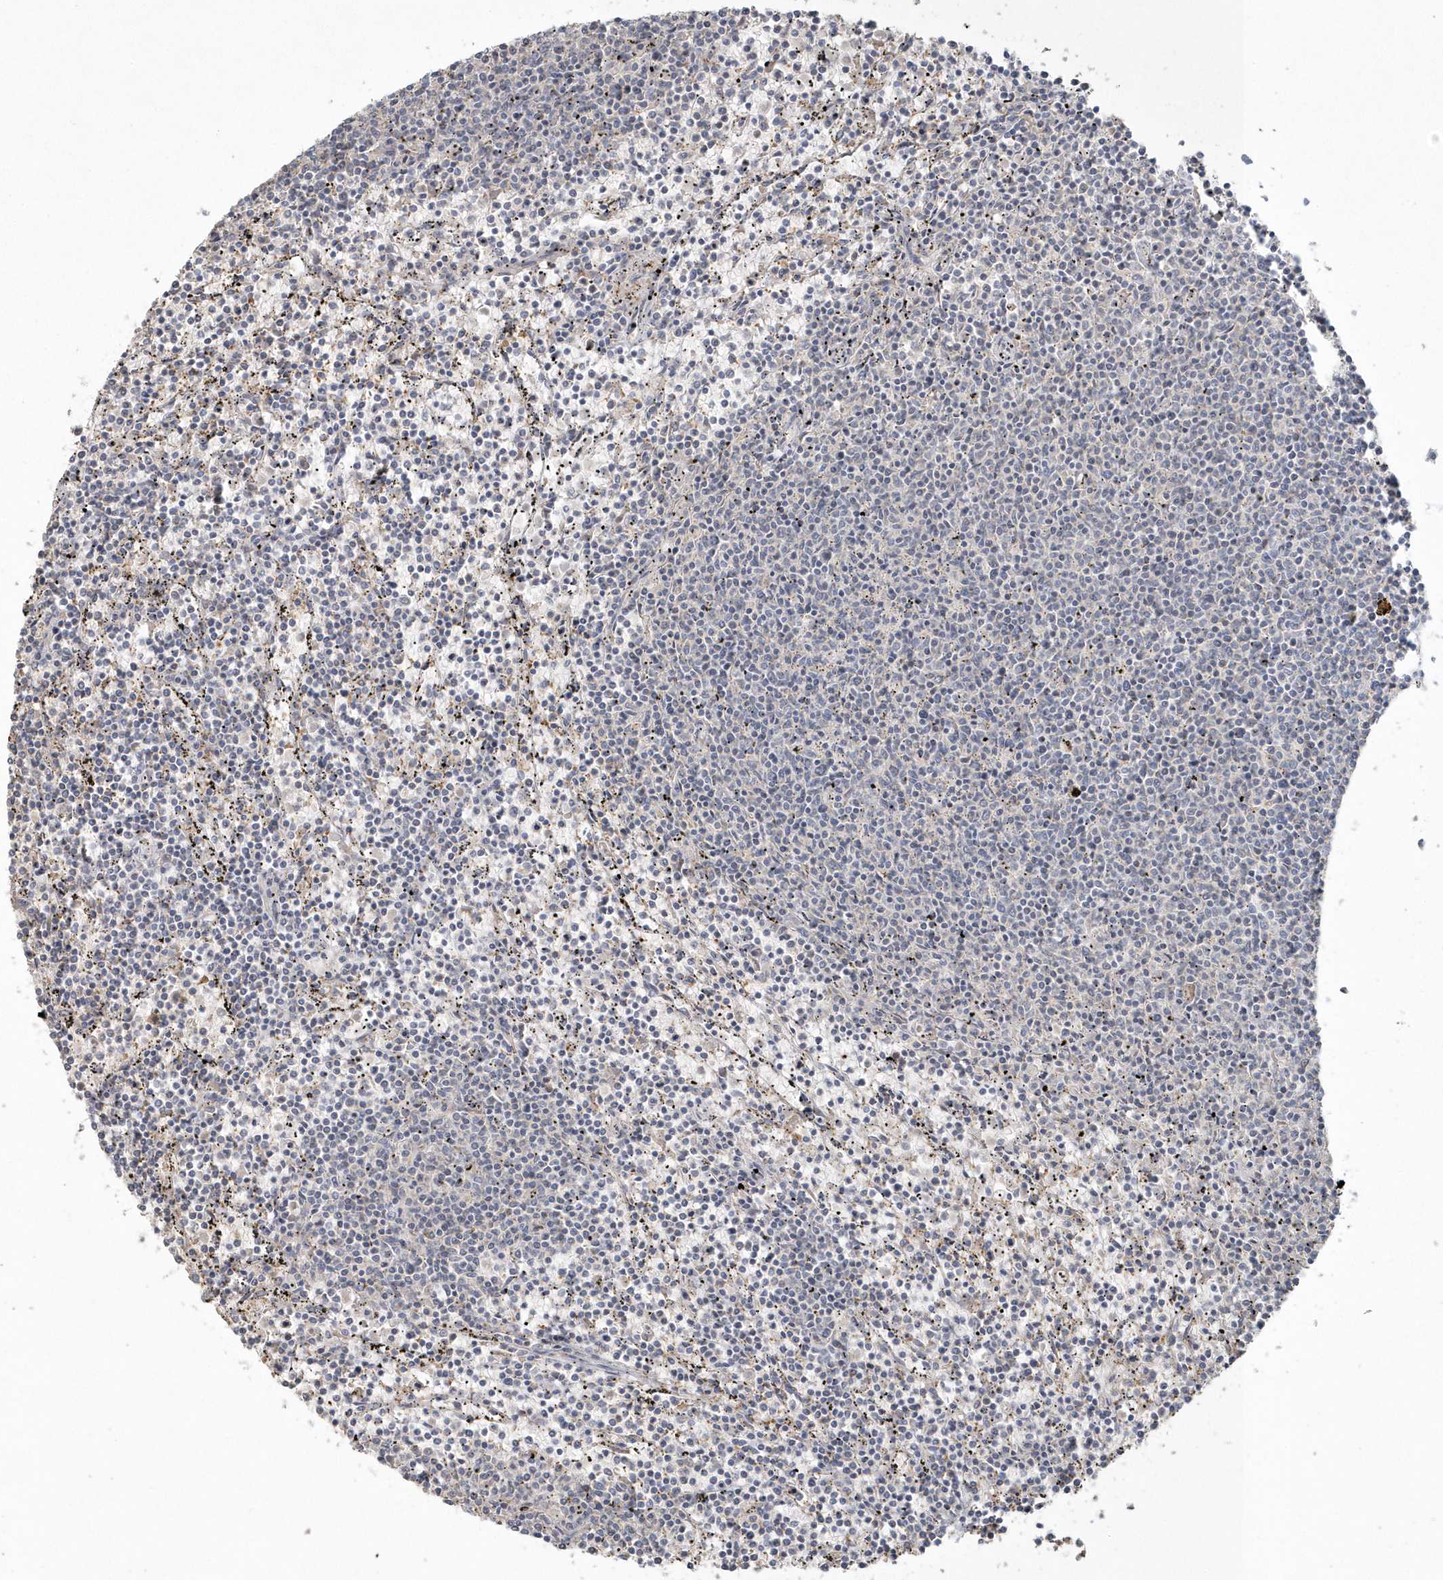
{"staining": {"intensity": "negative", "quantity": "none", "location": "none"}, "tissue": "lymphoma", "cell_type": "Tumor cells", "image_type": "cancer", "snomed": [{"axis": "morphology", "description": "Malignant lymphoma, non-Hodgkin's type, Low grade"}, {"axis": "topography", "description": "Spleen"}], "caption": "IHC photomicrograph of lymphoma stained for a protein (brown), which reveals no expression in tumor cells.", "gene": "BLTP3A", "patient": {"sex": "female", "age": 50}}